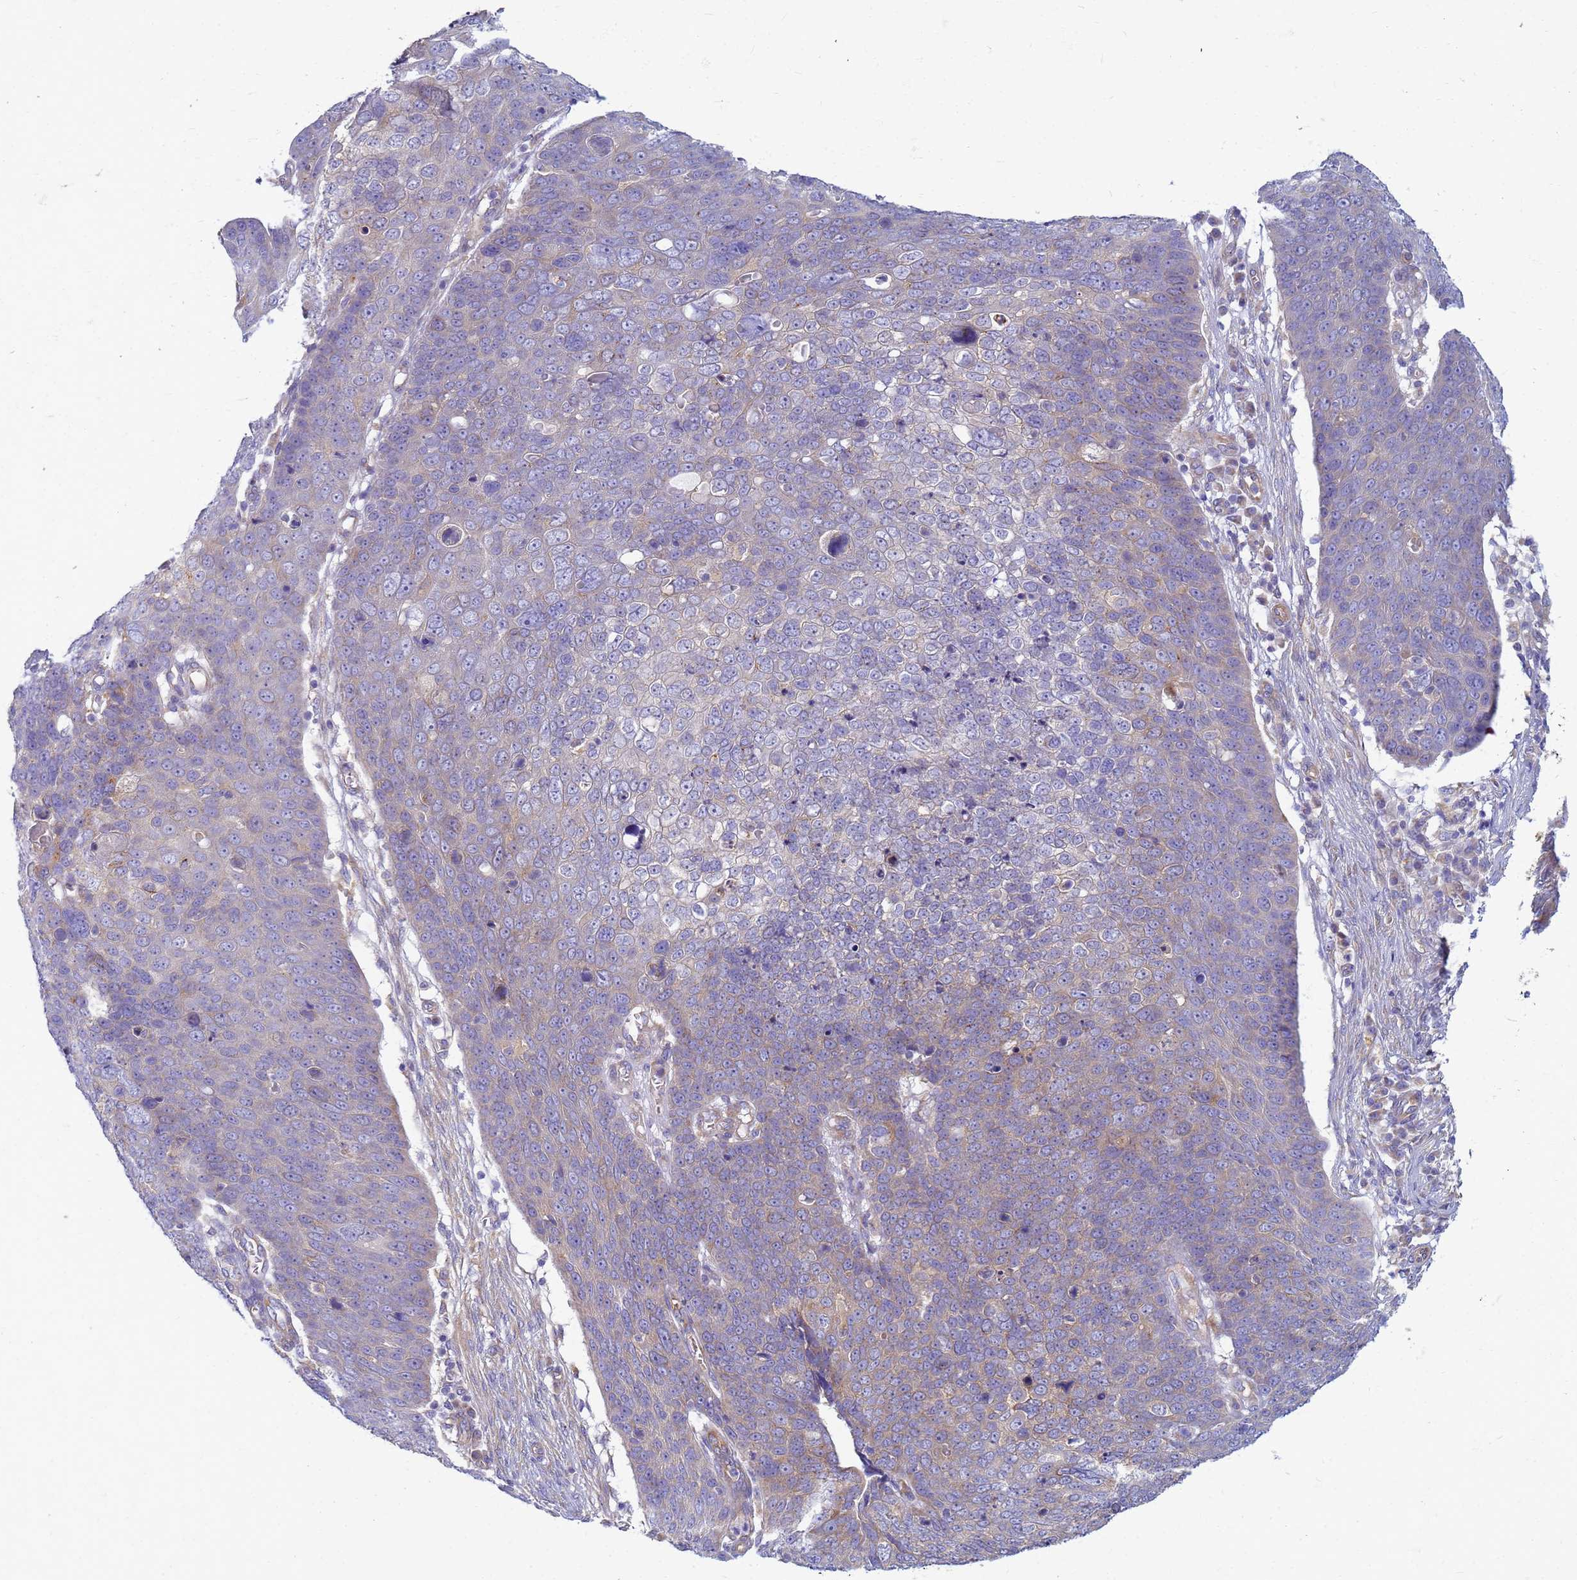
{"staining": {"intensity": "weak", "quantity": "<25%", "location": "cytoplasmic/membranous"}, "tissue": "skin cancer", "cell_type": "Tumor cells", "image_type": "cancer", "snomed": [{"axis": "morphology", "description": "Squamous cell carcinoma, NOS"}, {"axis": "topography", "description": "Skin"}], "caption": "Skin cancer (squamous cell carcinoma) was stained to show a protein in brown. There is no significant expression in tumor cells.", "gene": "EEA1", "patient": {"sex": "male", "age": 71}}